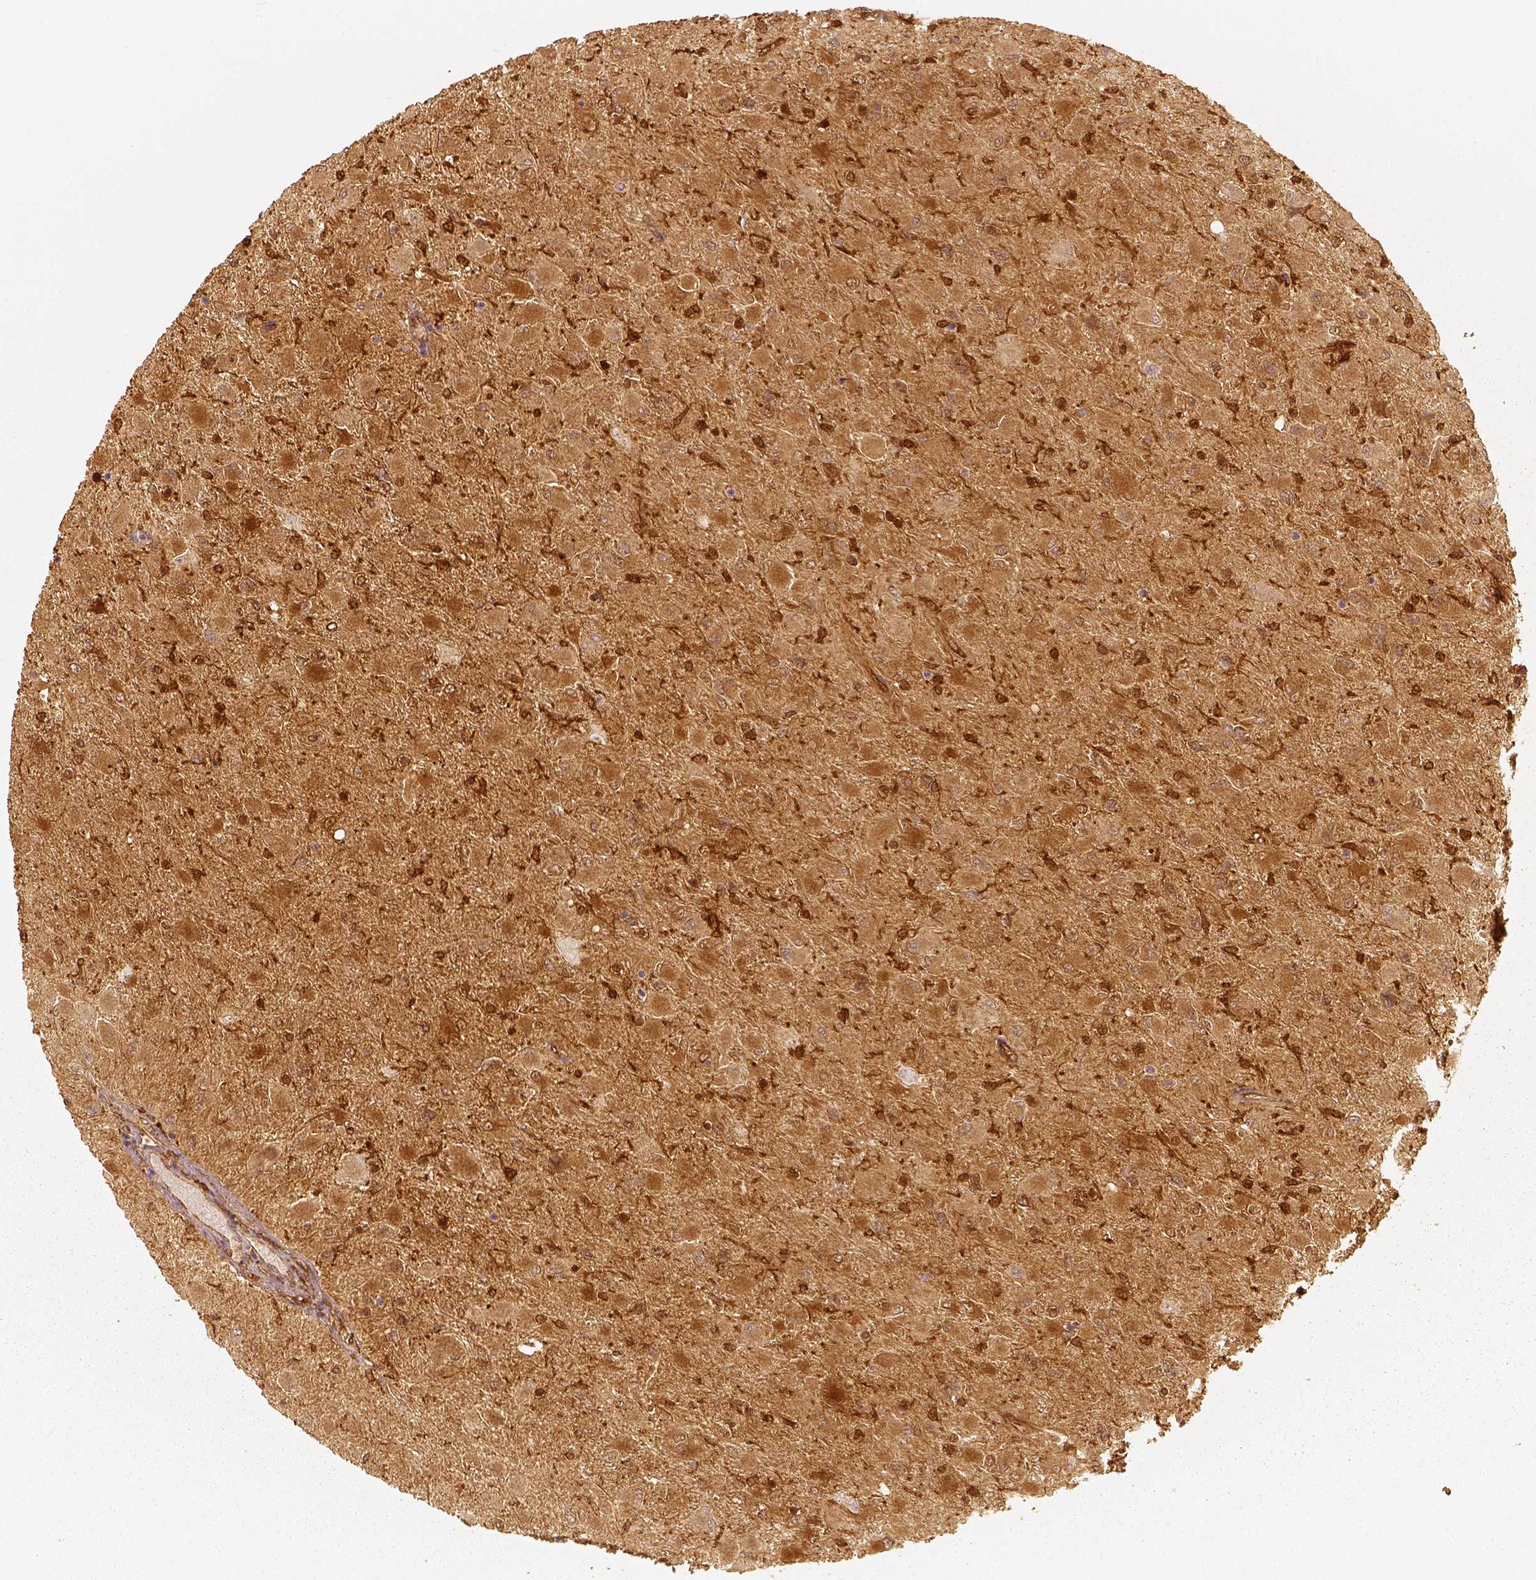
{"staining": {"intensity": "moderate", "quantity": ">75%", "location": "cytoplasmic/membranous"}, "tissue": "glioma", "cell_type": "Tumor cells", "image_type": "cancer", "snomed": [{"axis": "morphology", "description": "Glioma, malignant, High grade"}, {"axis": "topography", "description": "Cerebral cortex"}], "caption": "Moderate cytoplasmic/membranous protein expression is present in about >75% of tumor cells in malignant glioma (high-grade).", "gene": "FSCN1", "patient": {"sex": "female", "age": 36}}